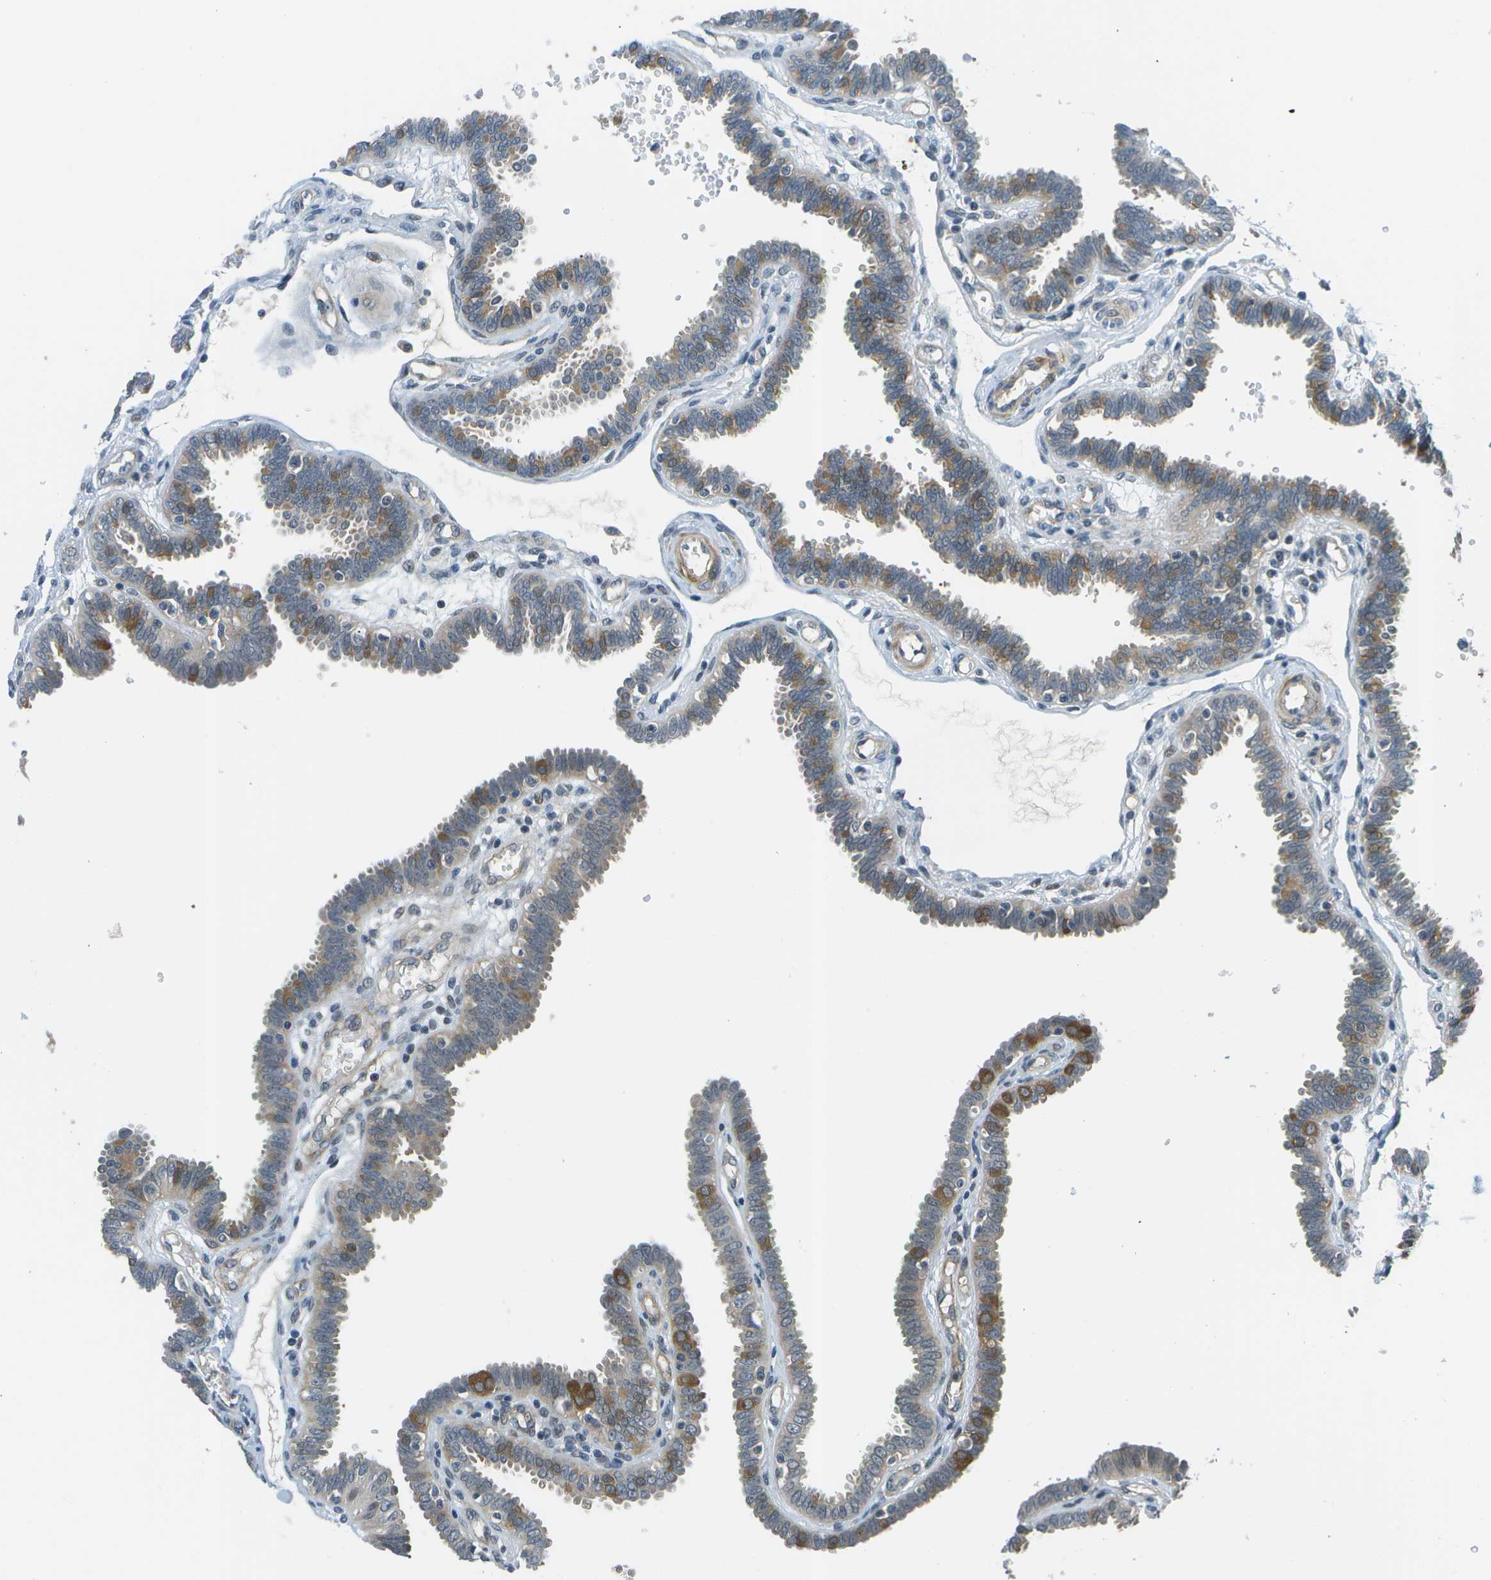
{"staining": {"intensity": "moderate", "quantity": "25%-75%", "location": "cytoplasmic/membranous"}, "tissue": "fallopian tube", "cell_type": "Glandular cells", "image_type": "normal", "snomed": [{"axis": "morphology", "description": "Normal tissue, NOS"}, {"axis": "topography", "description": "Fallopian tube"}], "caption": "A medium amount of moderate cytoplasmic/membranous staining is identified in approximately 25%-75% of glandular cells in normal fallopian tube. (DAB = brown stain, brightfield microscopy at high magnification).", "gene": "ENPP5", "patient": {"sex": "female", "age": 32}}